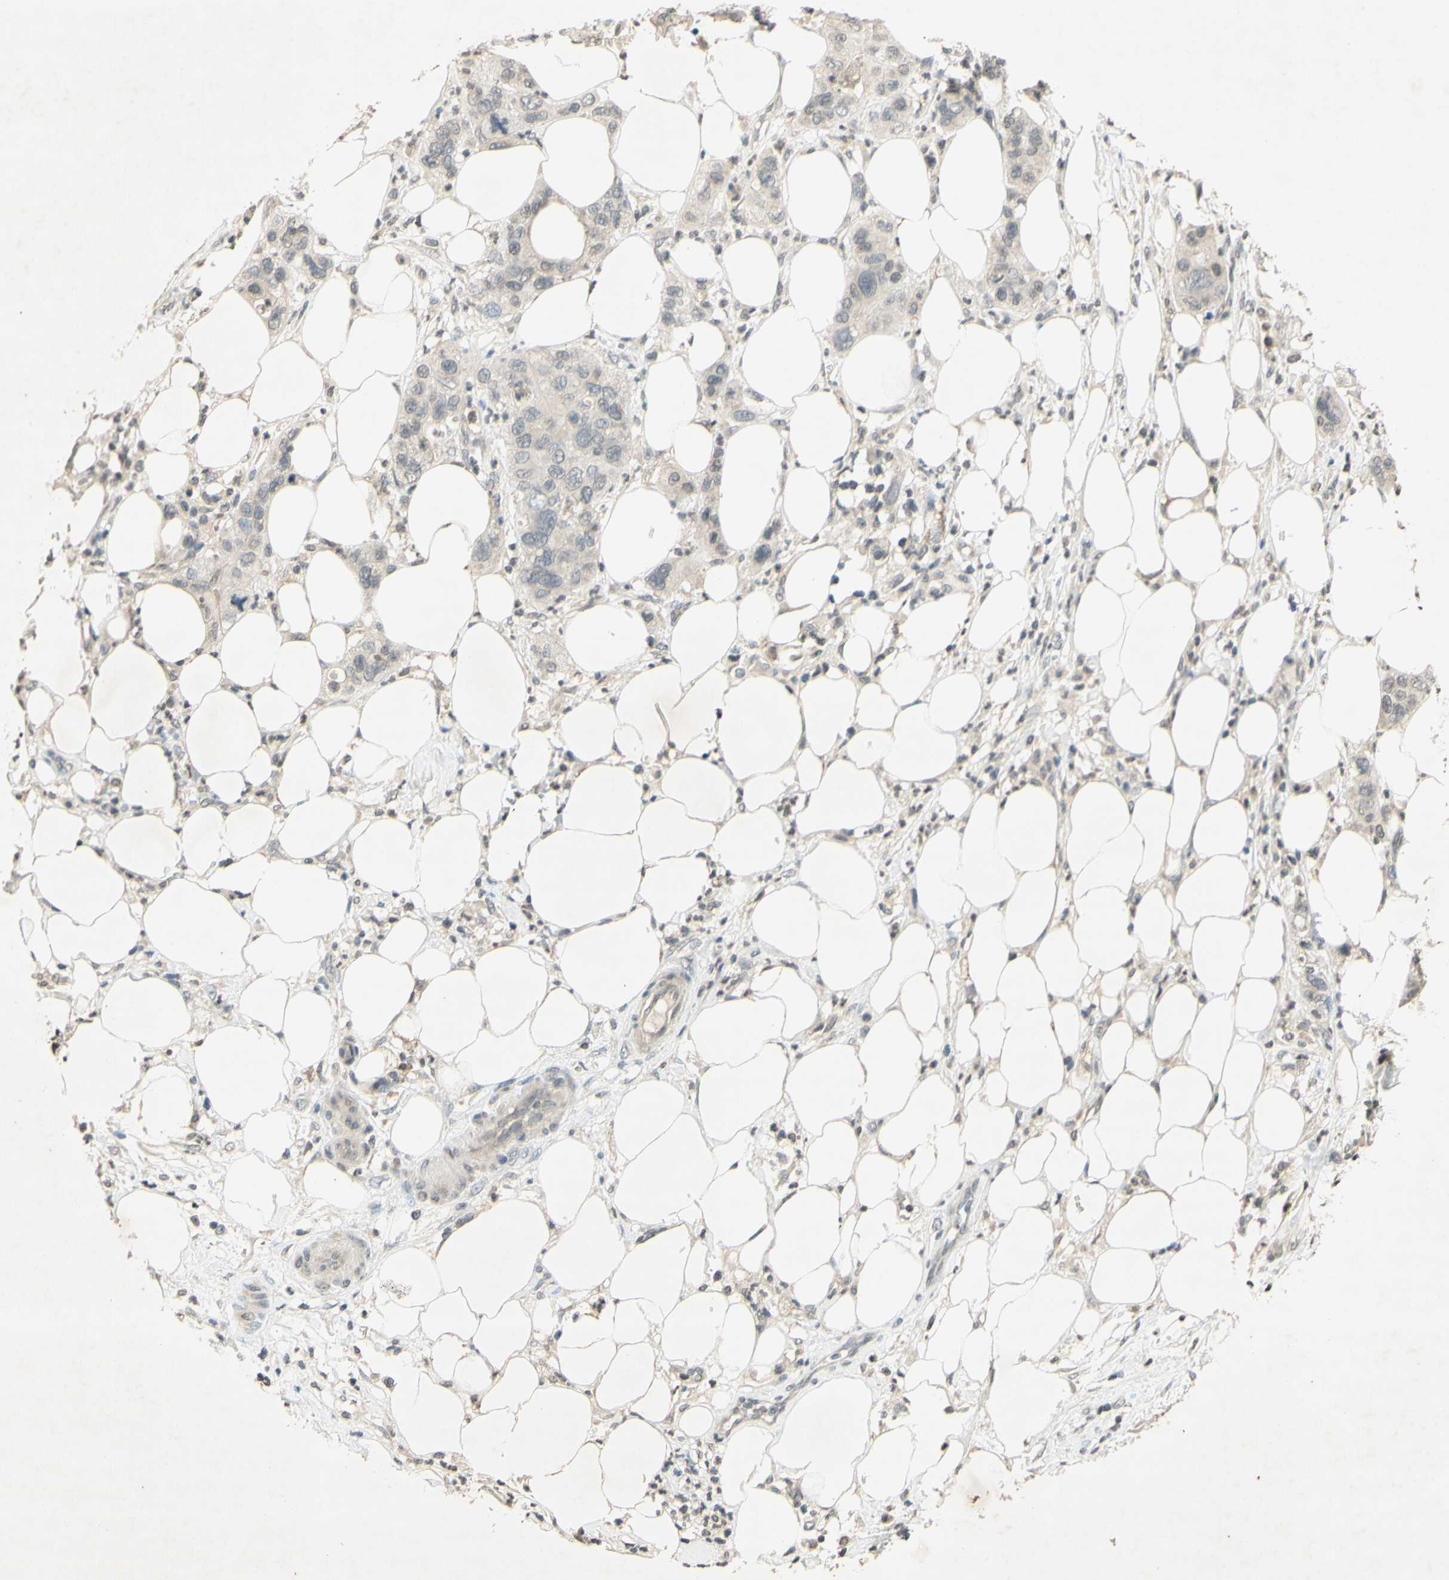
{"staining": {"intensity": "negative", "quantity": "none", "location": "none"}, "tissue": "pancreatic cancer", "cell_type": "Tumor cells", "image_type": "cancer", "snomed": [{"axis": "morphology", "description": "Adenocarcinoma, NOS"}, {"axis": "topography", "description": "Pancreas"}], "caption": "High magnification brightfield microscopy of pancreatic cancer (adenocarcinoma) stained with DAB (brown) and counterstained with hematoxylin (blue): tumor cells show no significant positivity.", "gene": "GLI1", "patient": {"sex": "female", "age": 71}}